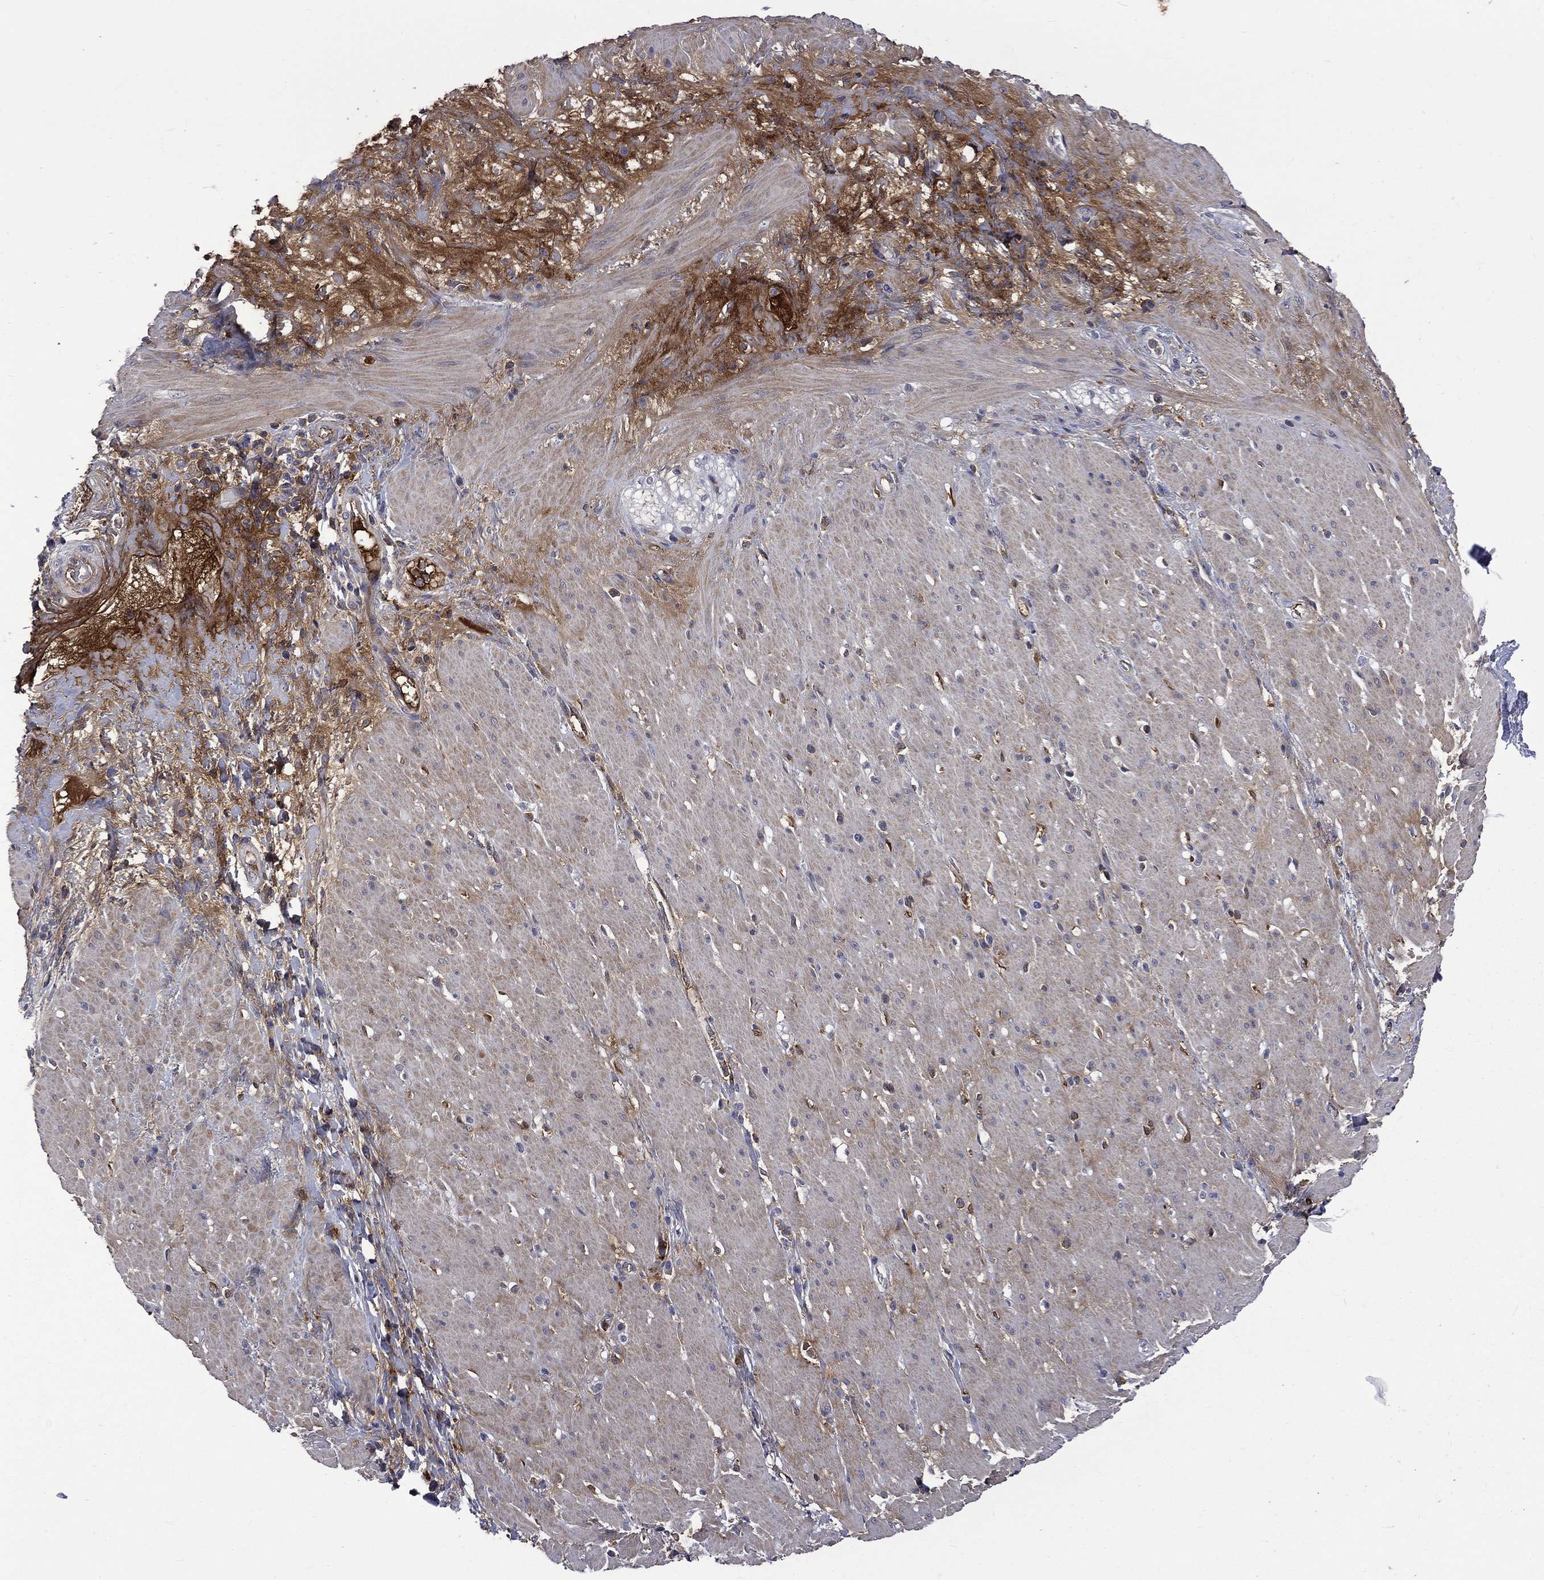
{"staining": {"intensity": "negative", "quantity": "none", "location": "none"}, "tissue": "smooth muscle", "cell_type": "Smooth muscle cells", "image_type": "normal", "snomed": [{"axis": "morphology", "description": "Normal tissue, NOS"}, {"axis": "topography", "description": "Soft tissue"}, {"axis": "topography", "description": "Smooth muscle"}], "caption": "The photomicrograph reveals no significant expression in smooth muscle cells of smooth muscle. The staining is performed using DAB brown chromogen with nuclei counter-stained in using hematoxylin.", "gene": "FGG", "patient": {"sex": "male", "age": 72}}